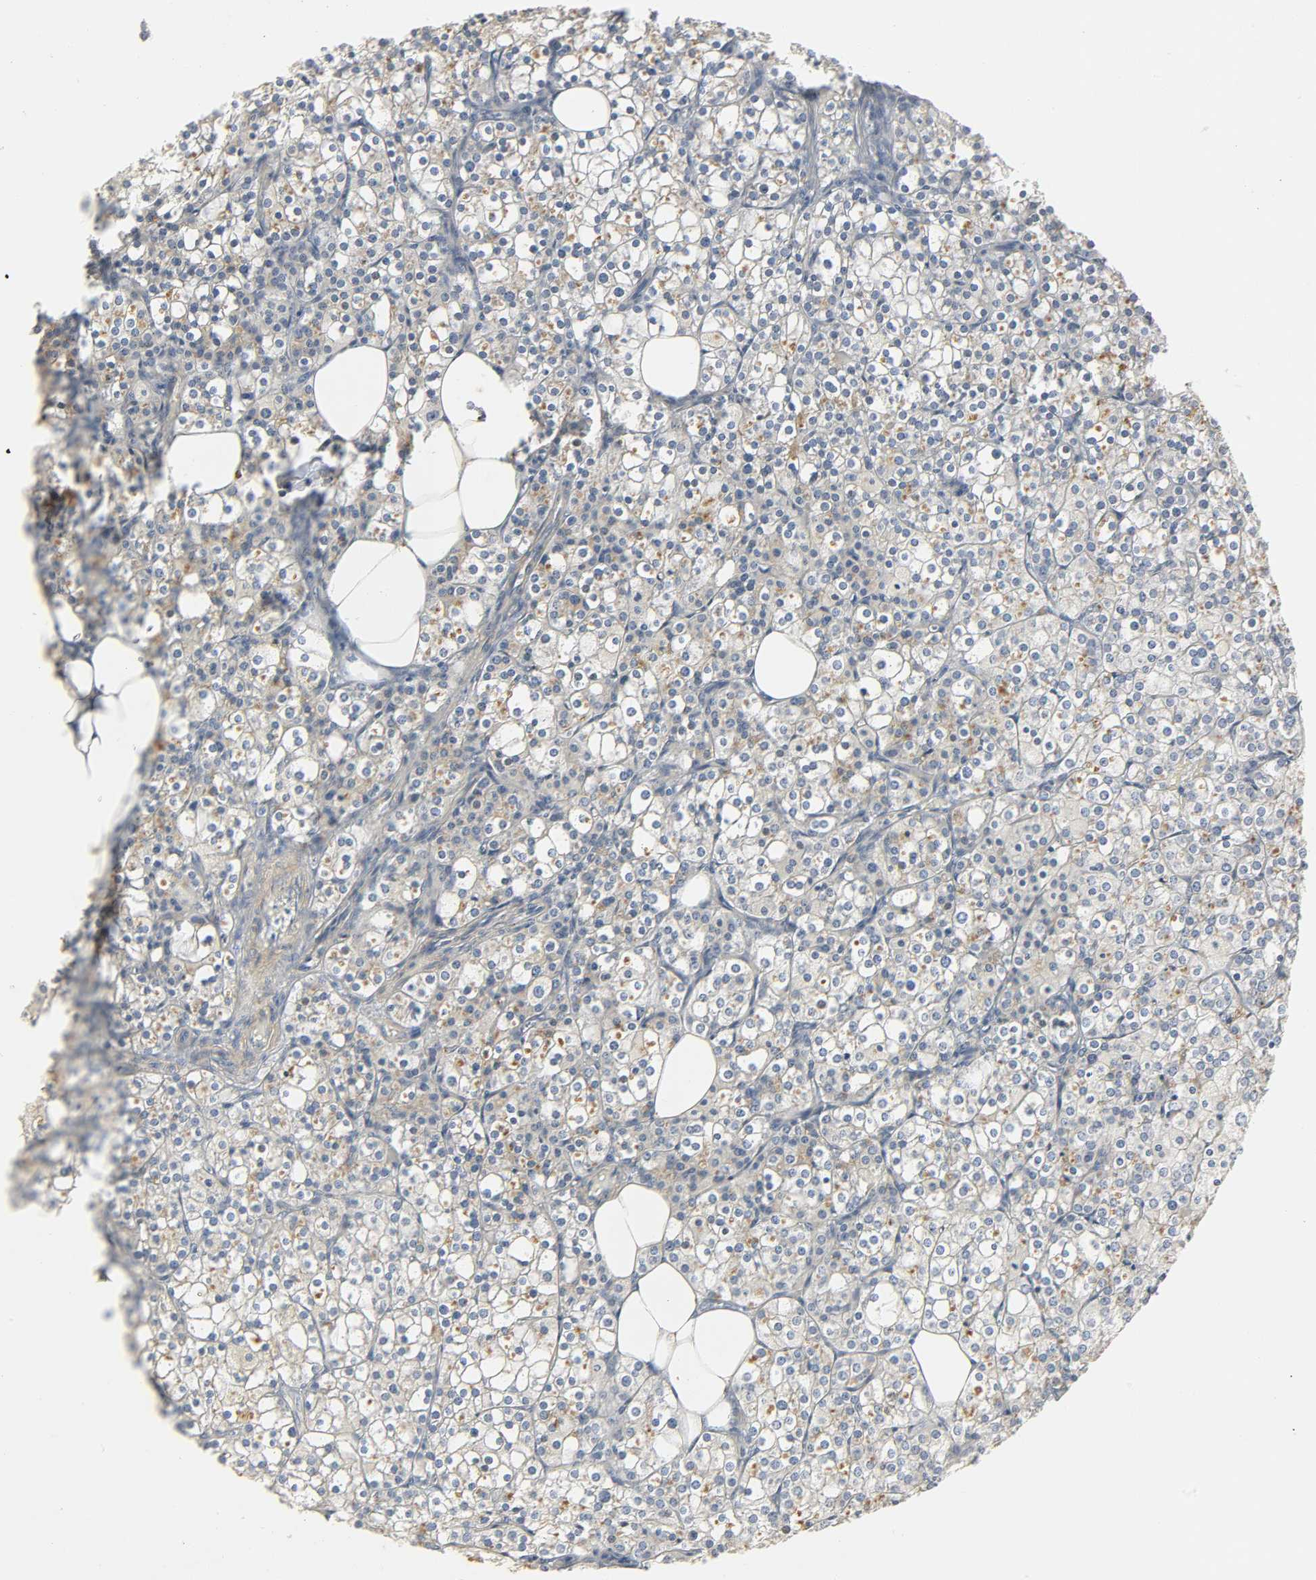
{"staining": {"intensity": "strong", "quantity": ">75%", "location": "cytoplasmic/membranous"}, "tissue": "parathyroid gland", "cell_type": "Glandular cells", "image_type": "normal", "snomed": [{"axis": "morphology", "description": "Normal tissue, NOS"}, {"axis": "topography", "description": "Parathyroid gland"}], "caption": "Immunohistochemistry photomicrograph of normal human parathyroid gland stained for a protein (brown), which reveals high levels of strong cytoplasmic/membranous positivity in approximately >75% of glandular cells.", "gene": "ARPC1A", "patient": {"sex": "female", "age": 63}}